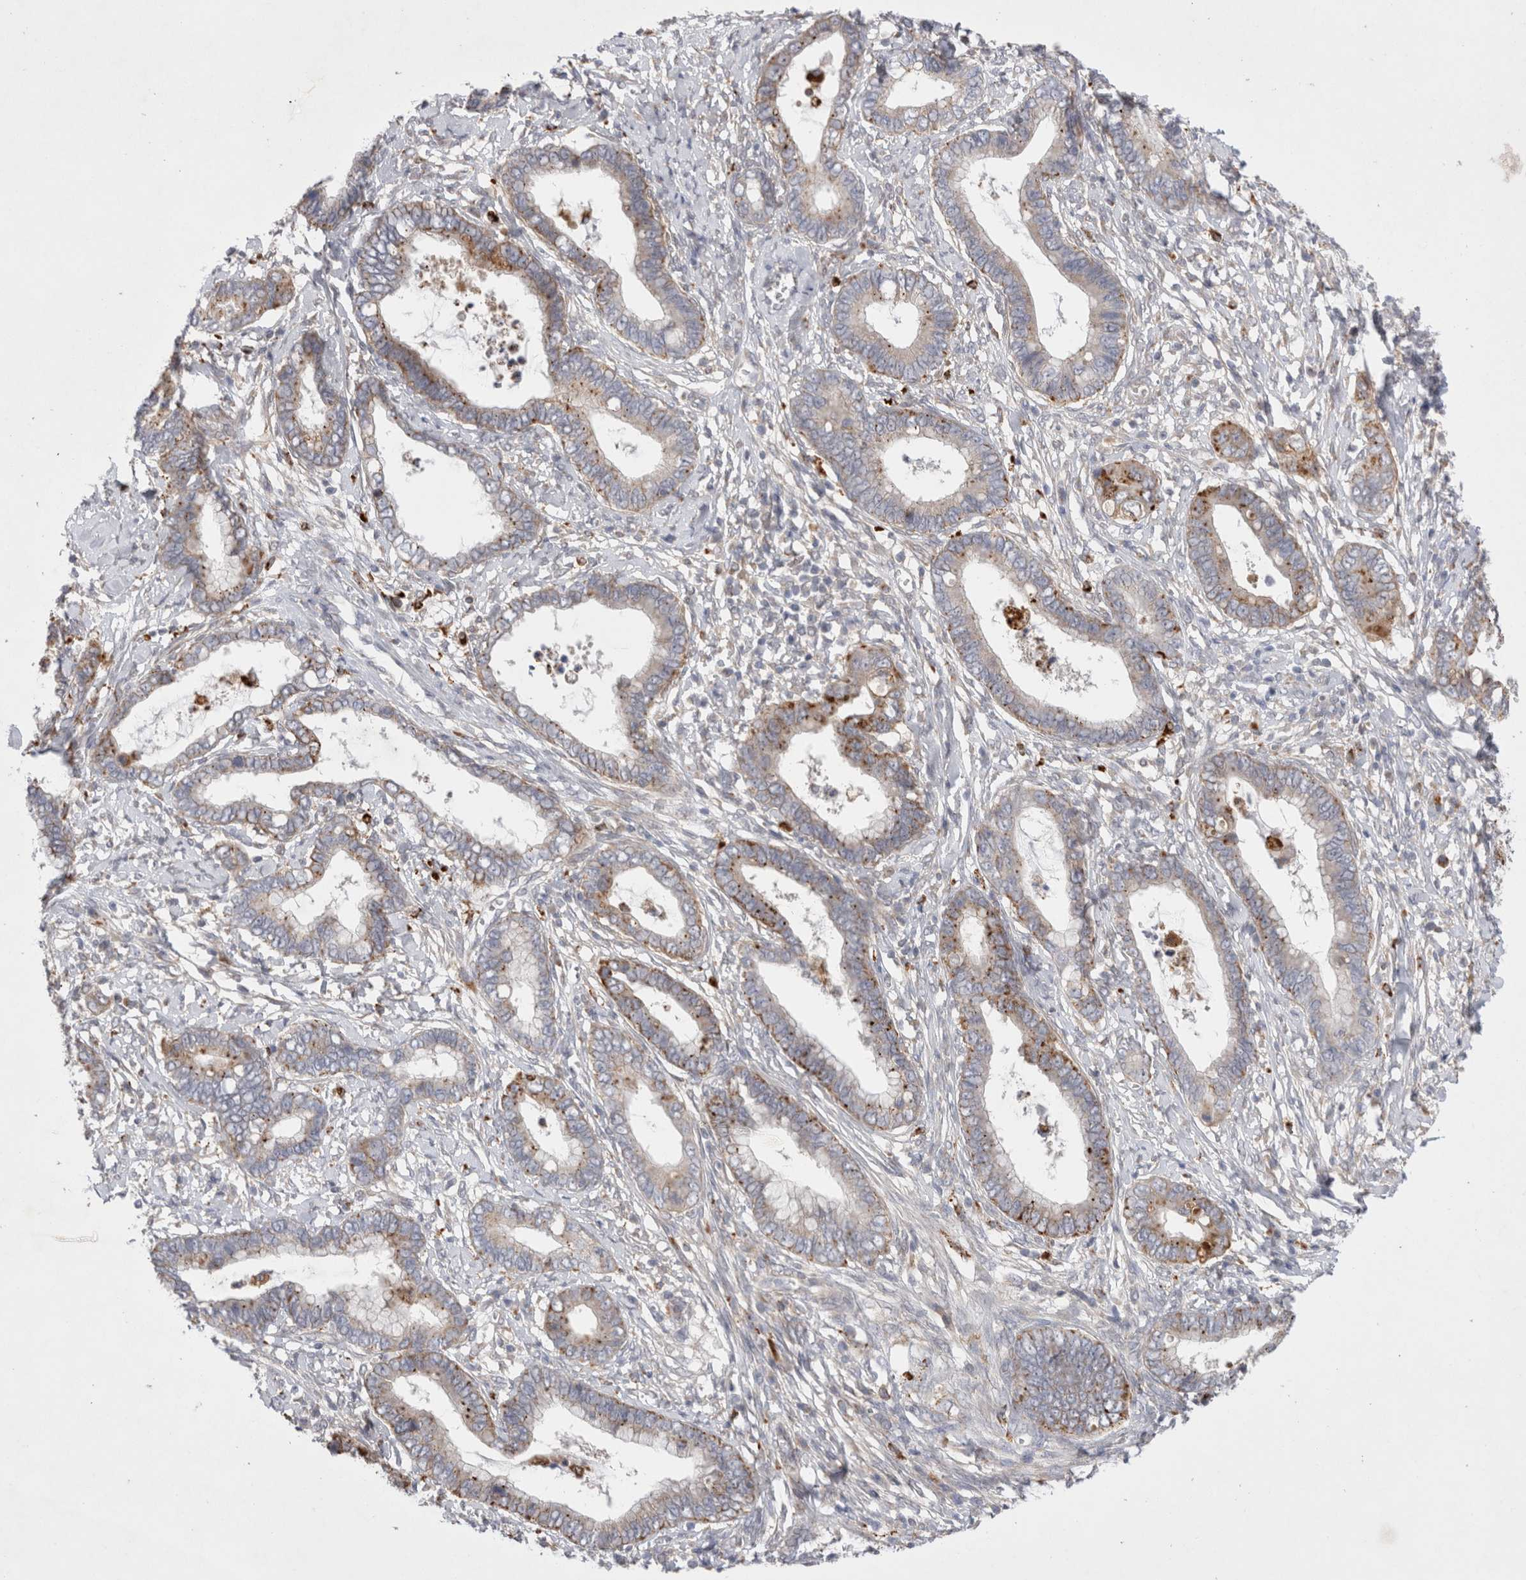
{"staining": {"intensity": "moderate", "quantity": "<25%", "location": "cytoplasmic/membranous"}, "tissue": "cervical cancer", "cell_type": "Tumor cells", "image_type": "cancer", "snomed": [{"axis": "morphology", "description": "Adenocarcinoma, NOS"}, {"axis": "topography", "description": "Cervix"}], "caption": "A photomicrograph of cervical adenocarcinoma stained for a protein shows moderate cytoplasmic/membranous brown staining in tumor cells.", "gene": "NPC1", "patient": {"sex": "female", "age": 44}}